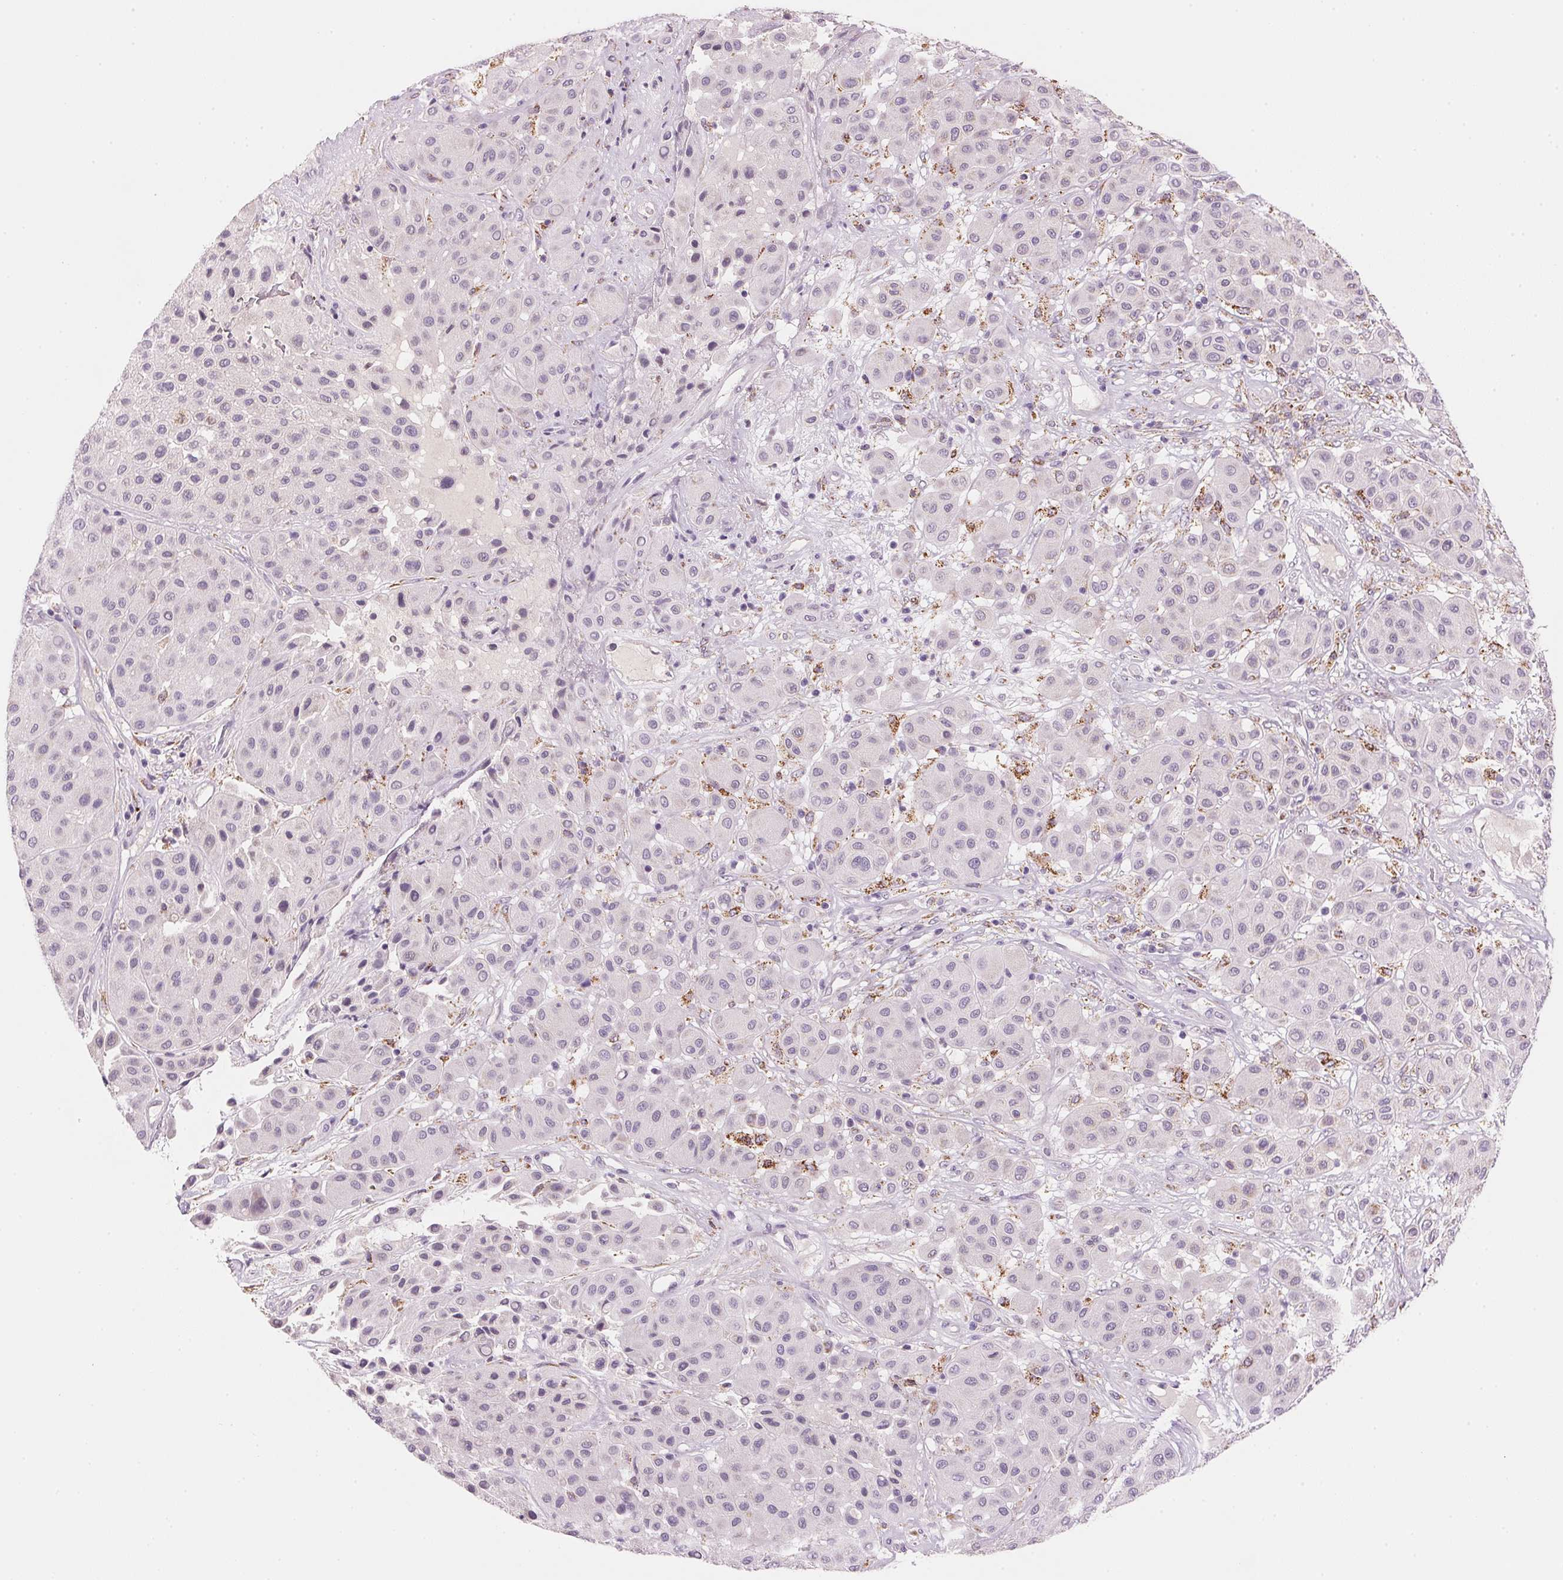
{"staining": {"intensity": "negative", "quantity": "none", "location": "none"}, "tissue": "melanoma", "cell_type": "Tumor cells", "image_type": "cancer", "snomed": [{"axis": "morphology", "description": "Malignant melanoma, Metastatic site"}, {"axis": "topography", "description": "Smooth muscle"}], "caption": "Immunohistochemical staining of malignant melanoma (metastatic site) reveals no significant staining in tumor cells.", "gene": "CYP11B1", "patient": {"sex": "male", "age": 41}}